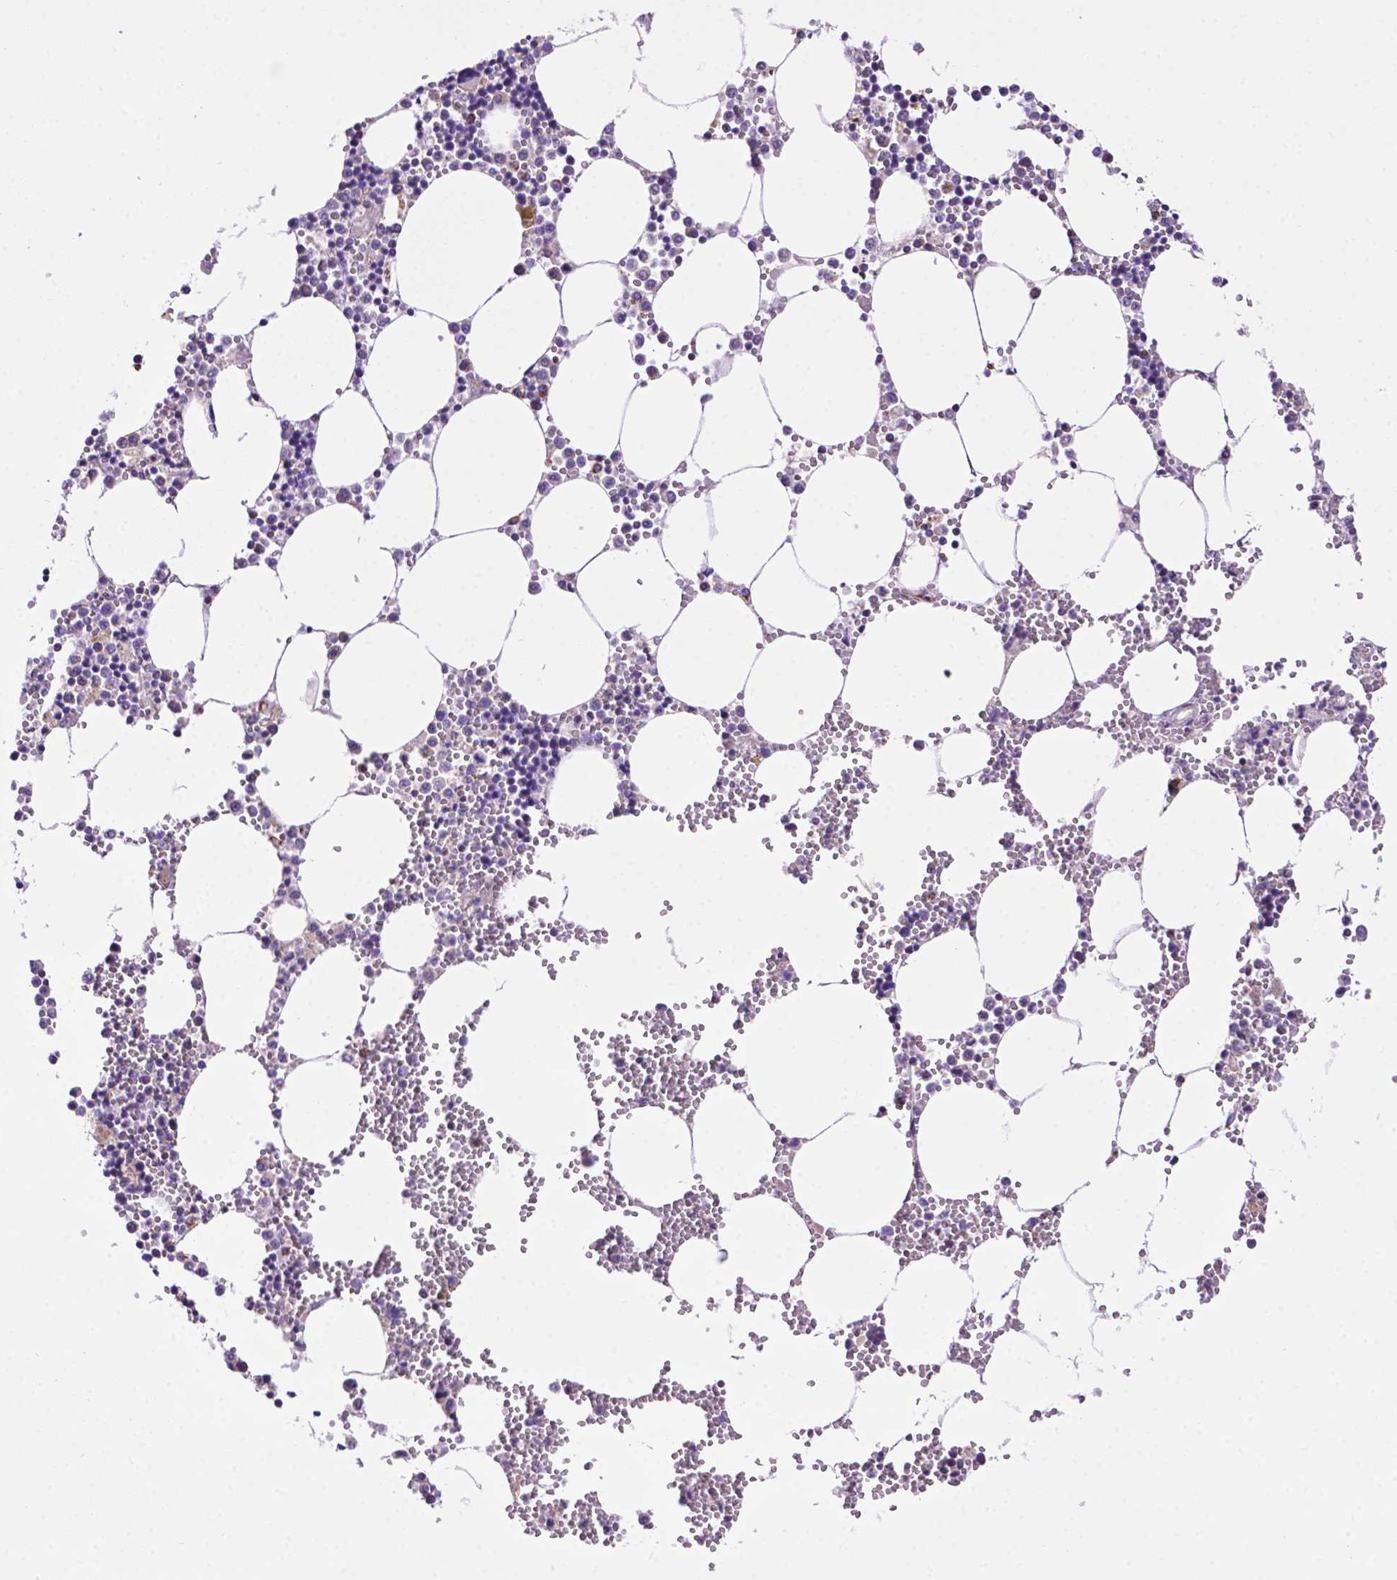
{"staining": {"intensity": "negative", "quantity": "none", "location": "none"}, "tissue": "bone marrow", "cell_type": "Hematopoietic cells", "image_type": "normal", "snomed": [{"axis": "morphology", "description": "Normal tissue, NOS"}, {"axis": "topography", "description": "Bone marrow"}], "caption": "Immunohistochemistry (IHC) micrograph of unremarkable bone marrow stained for a protein (brown), which shows no positivity in hematopoietic cells.", "gene": "PHYHIP", "patient": {"sex": "male", "age": 54}}